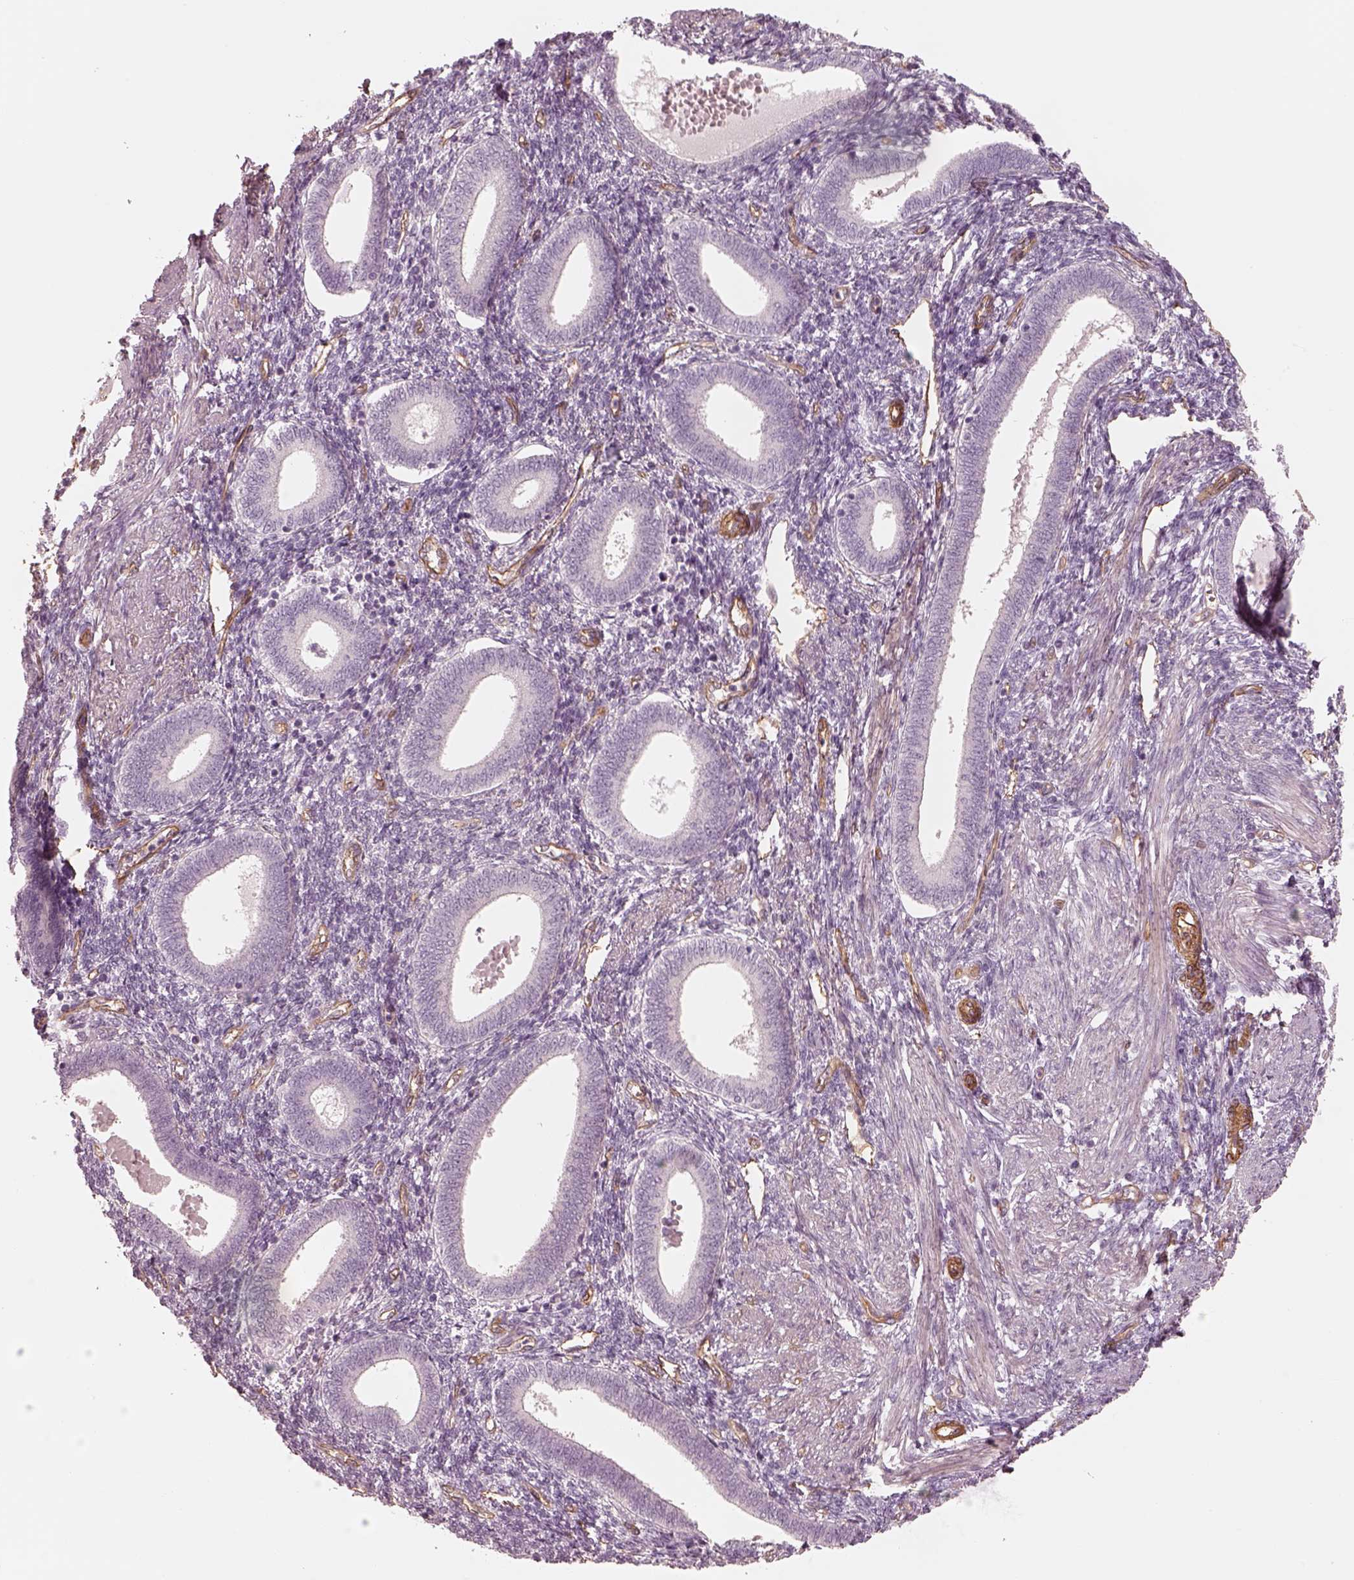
{"staining": {"intensity": "negative", "quantity": "none", "location": "none"}, "tissue": "endometrium", "cell_type": "Cells in endometrial stroma", "image_type": "normal", "snomed": [{"axis": "morphology", "description": "Normal tissue, NOS"}, {"axis": "topography", "description": "Endometrium"}], "caption": "IHC histopathology image of benign endometrium stained for a protein (brown), which reveals no expression in cells in endometrial stroma.", "gene": "CRYM", "patient": {"sex": "female", "age": 42}}